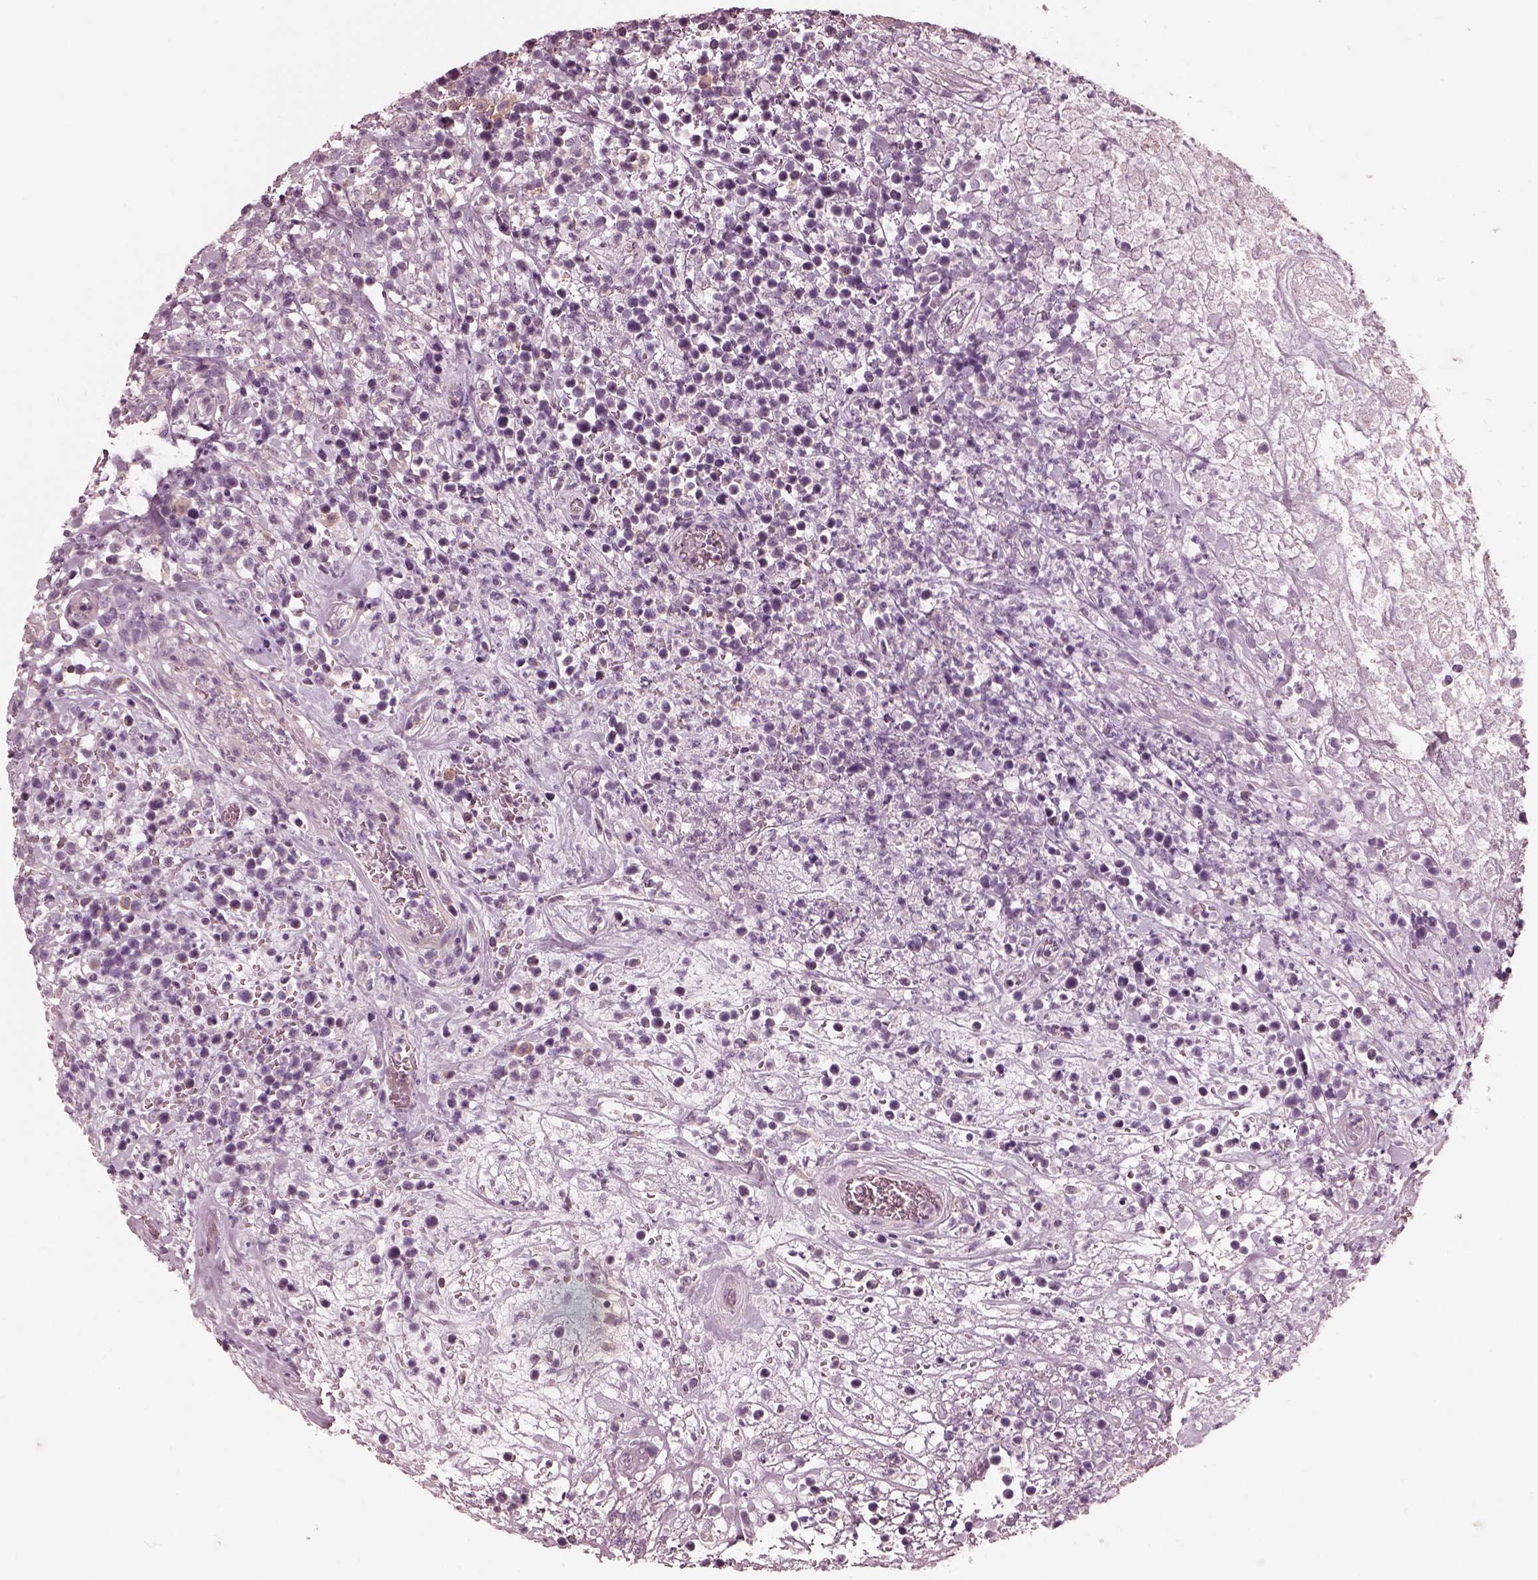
{"staining": {"intensity": "negative", "quantity": "none", "location": "none"}, "tissue": "lymphoma", "cell_type": "Tumor cells", "image_type": "cancer", "snomed": [{"axis": "morphology", "description": "Malignant lymphoma, non-Hodgkin's type, High grade"}, {"axis": "topography", "description": "Soft tissue"}], "caption": "DAB immunohistochemical staining of lymphoma exhibits no significant positivity in tumor cells.", "gene": "ELAPOR1", "patient": {"sex": "female", "age": 56}}